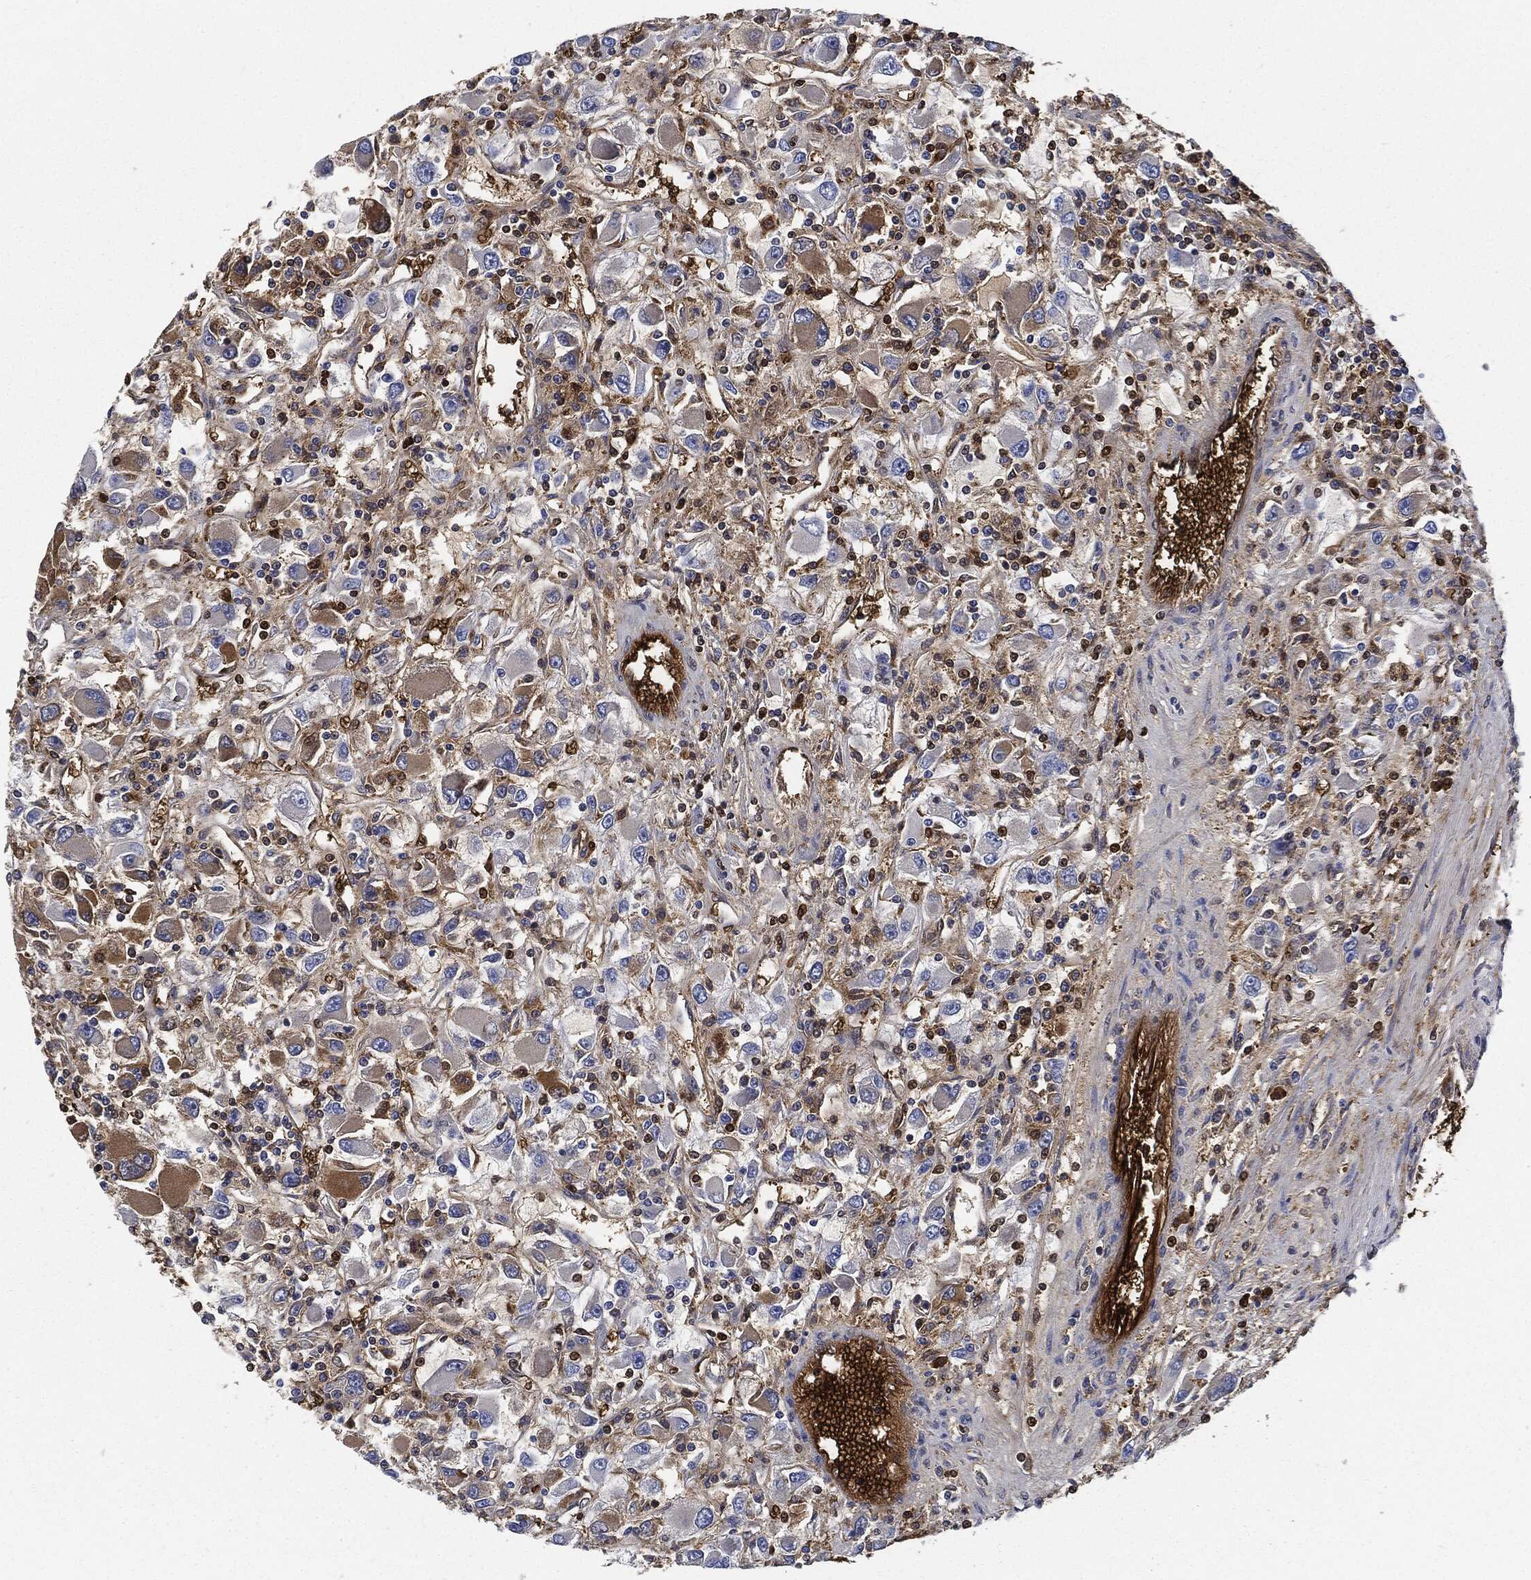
{"staining": {"intensity": "strong", "quantity": "<25%", "location": "cytoplasmic/membranous"}, "tissue": "renal cancer", "cell_type": "Tumor cells", "image_type": "cancer", "snomed": [{"axis": "morphology", "description": "Adenocarcinoma, NOS"}, {"axis": "topography", "description": "Kidney"}], "caption": "Human renal cancer (adenocarcinoma) stained with a protein marker demonstrates strong staining in tumor cells.", "gene": "PRDX2", "patient": {"sex": "female", "age": 67}}